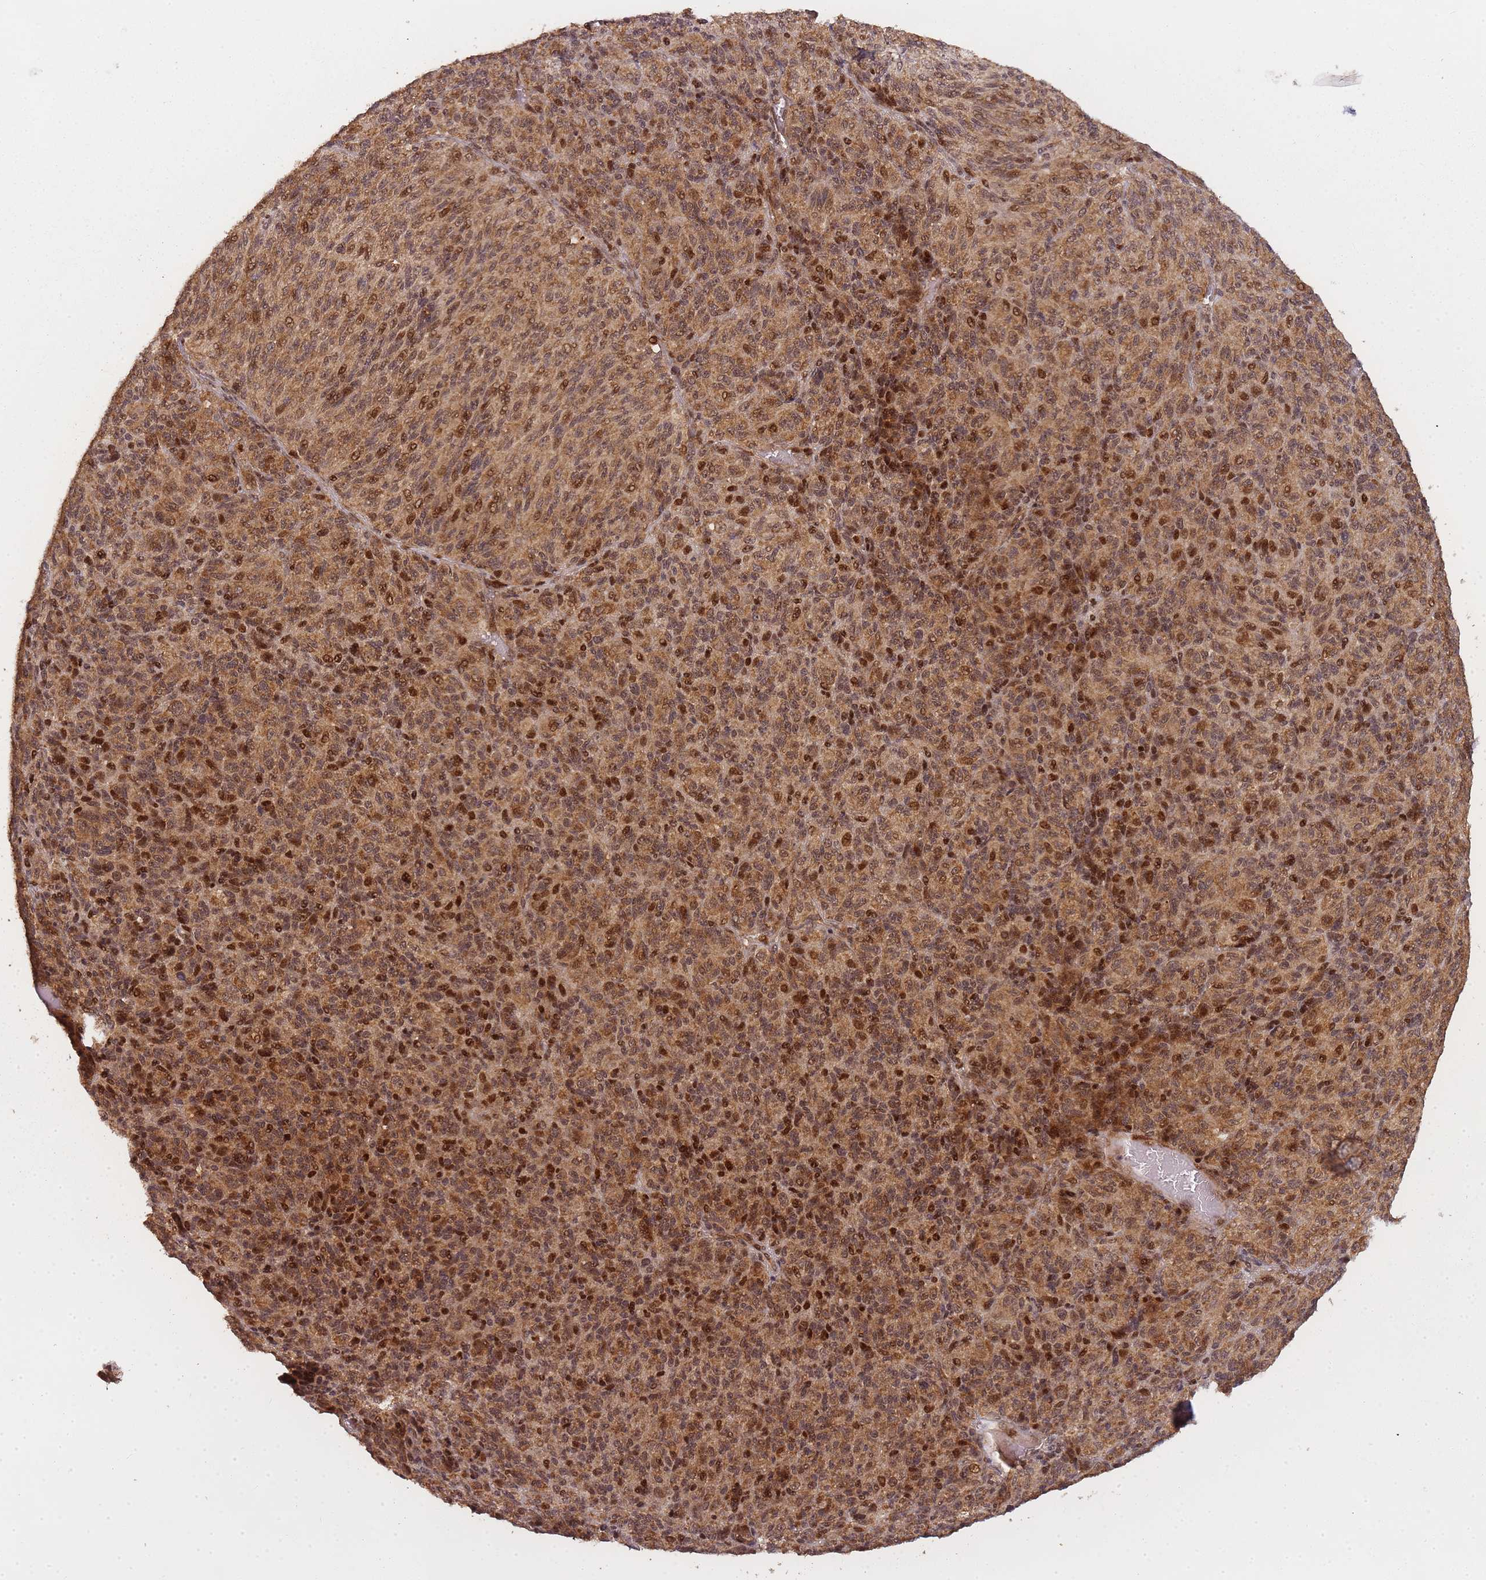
{"staining": {"intensity": "moderate", "quantity": ">75%", "location": "cytoplasmic/membranous,nuclear"}, "tissue": "melanoma", "cell_type": "Tumor cells", "image_type": "cancer", "snomed": [{"axis": "morphology", "description": "Malignant melanoma, Metastatic site"}, {"axis": "topography", "description": "Brain"}], "caption": "Protein staining shows moderate cytoplasmic/membranous and nuclear expression in about >75% of tumor cells in malignant melanoma (metastatic site).", "gene": "ZNF497", "patient": {"sex": "female", "age": 56}}